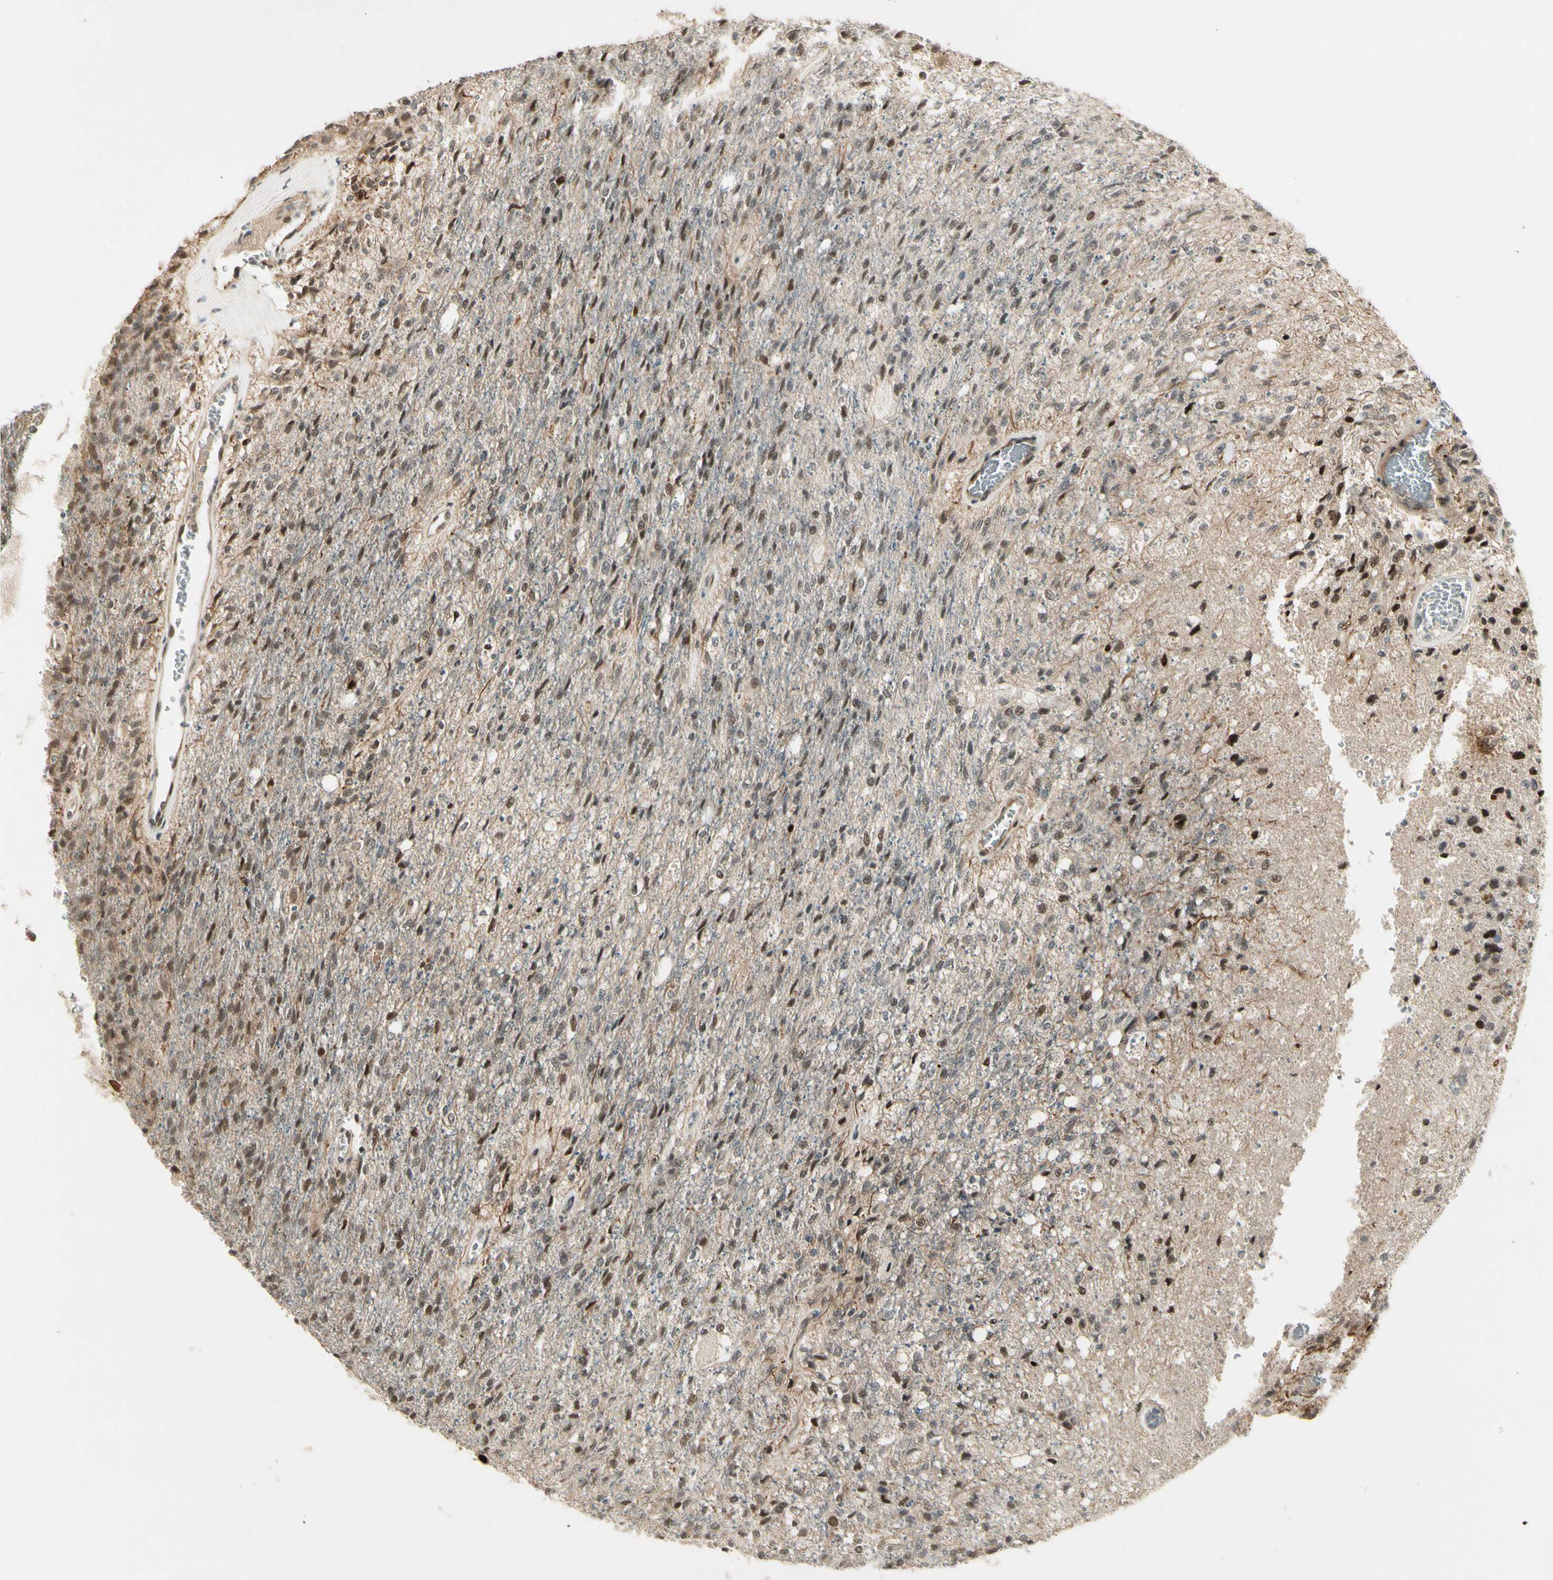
{"staining": {"intensity": "weak", "quantity": ">75%", "location": "nuclear"}, "tissue": "glioma", "cell_type": "Tumor cells", "image_type": "cancer", "snomed": [{"axis": "morphology", "description": "Normal tissue, NOS"}, {"axis": "morphology", "description": "Glioma, malignant, High grade"}, {"axis": "topography", "description": "Cerebral cortex"}], "caption": "DAB immunohistochemical staining of human malignant glioma (high-grade) demonstrates weak nuclear protein staining in about >75% of tumor cells.", "gene": "CDK11A", "patient": {"sex": "male", "age": 77}}